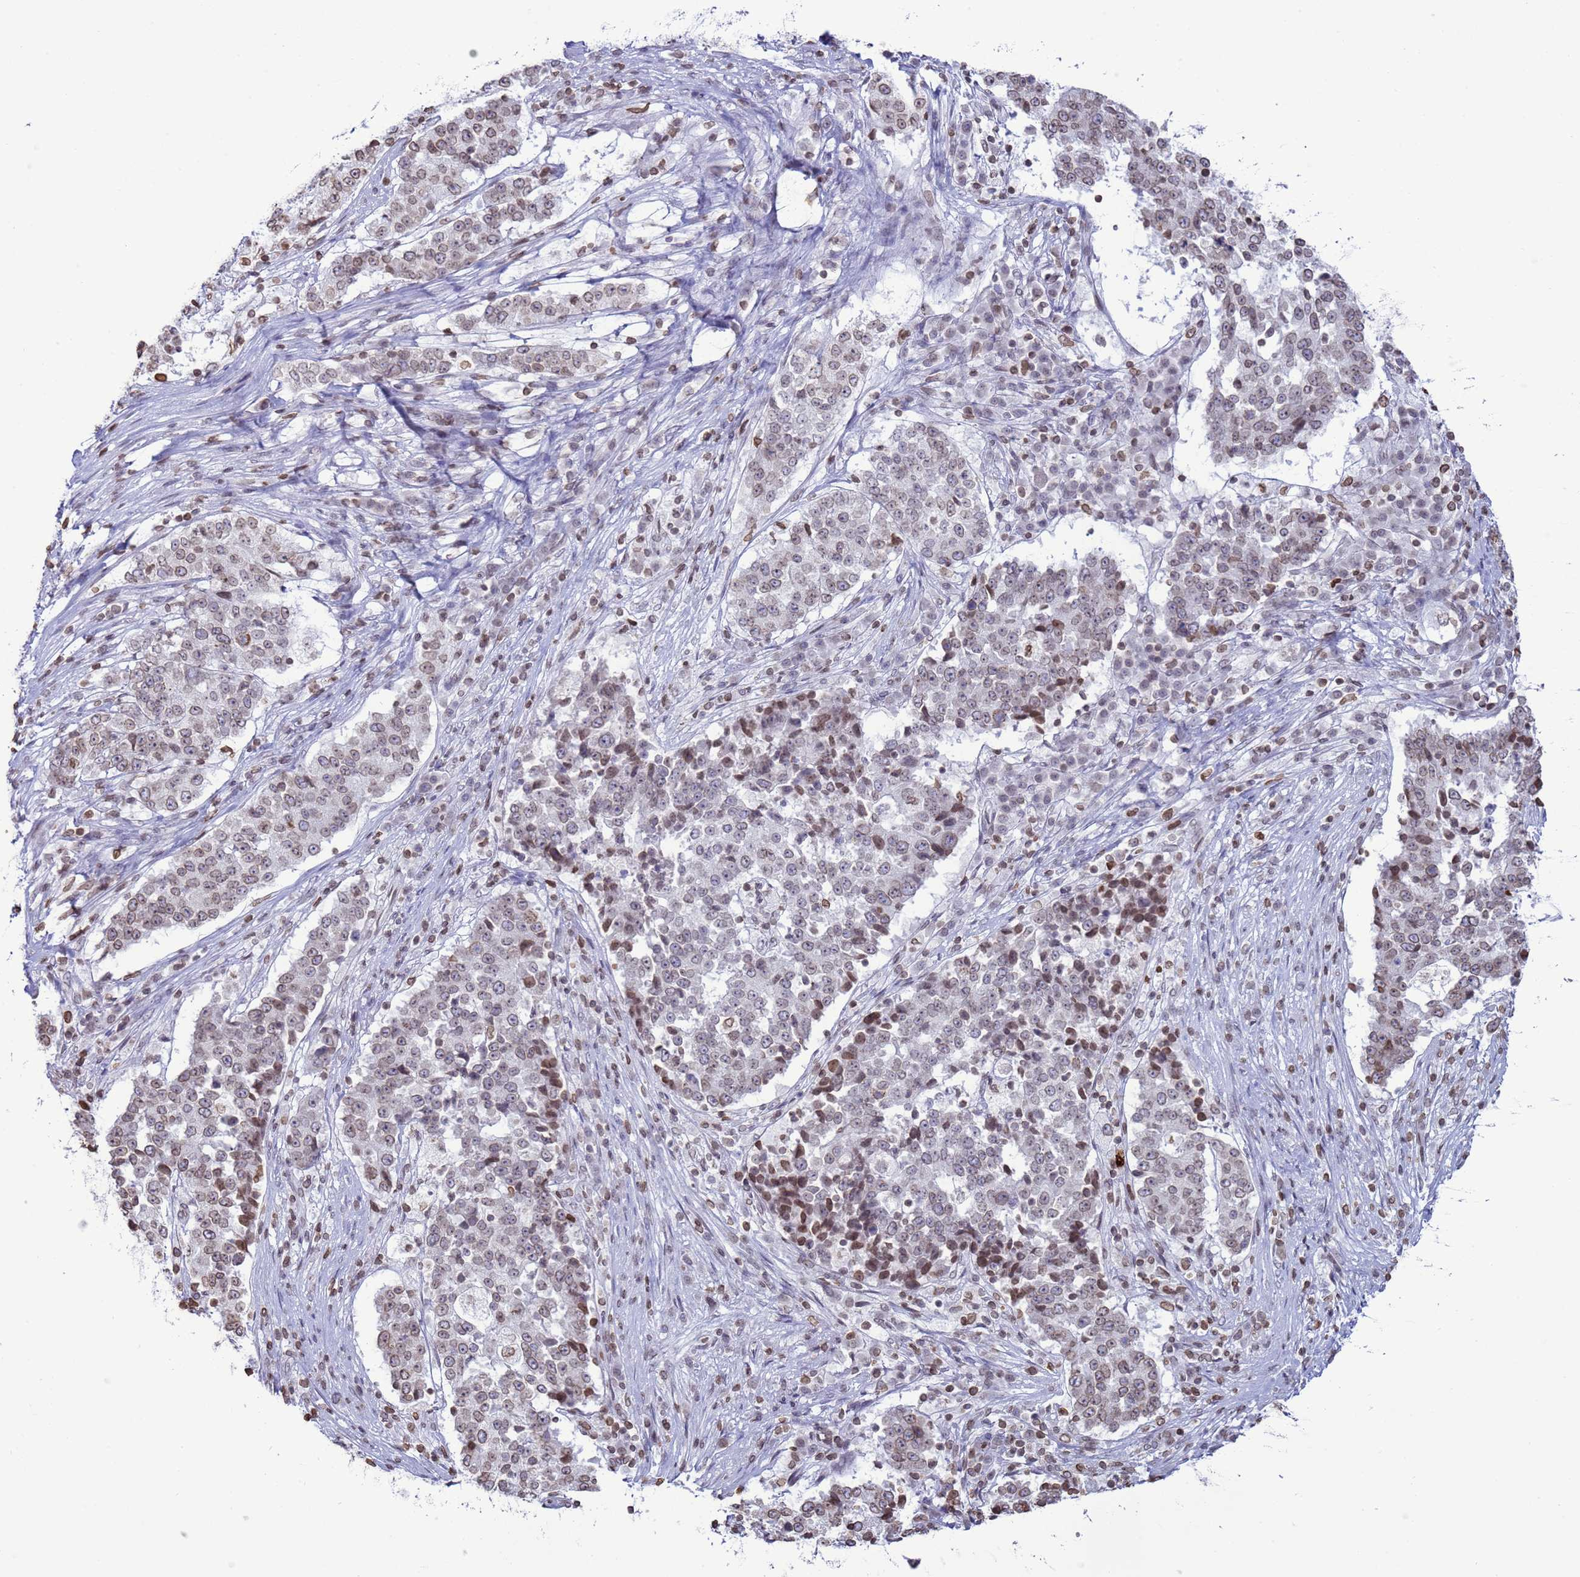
{"staining": {"intensity": "weak", "quantity": "25%-75%", "location": "cytoplasmic/membranous,nuclear"}, "tissue": "stomach cancer", "cell_type": "Tumor cells", "image_type": "cancer", "snomed": [{"axis": "morphology", "description": "Adenocarcinoma, NOS"}, {"axis": "topography", "description": "Stomach"}], "caption": "Immunohistochemical staining of human stomach adenocarcinoma demonstrates low levels of weak cytoplasmic/membranous and nuclear positivity in approximately 25%-75% of tumor cells.", "gene": "DHX37", "patient": {"sex": "male", "age": 59}}